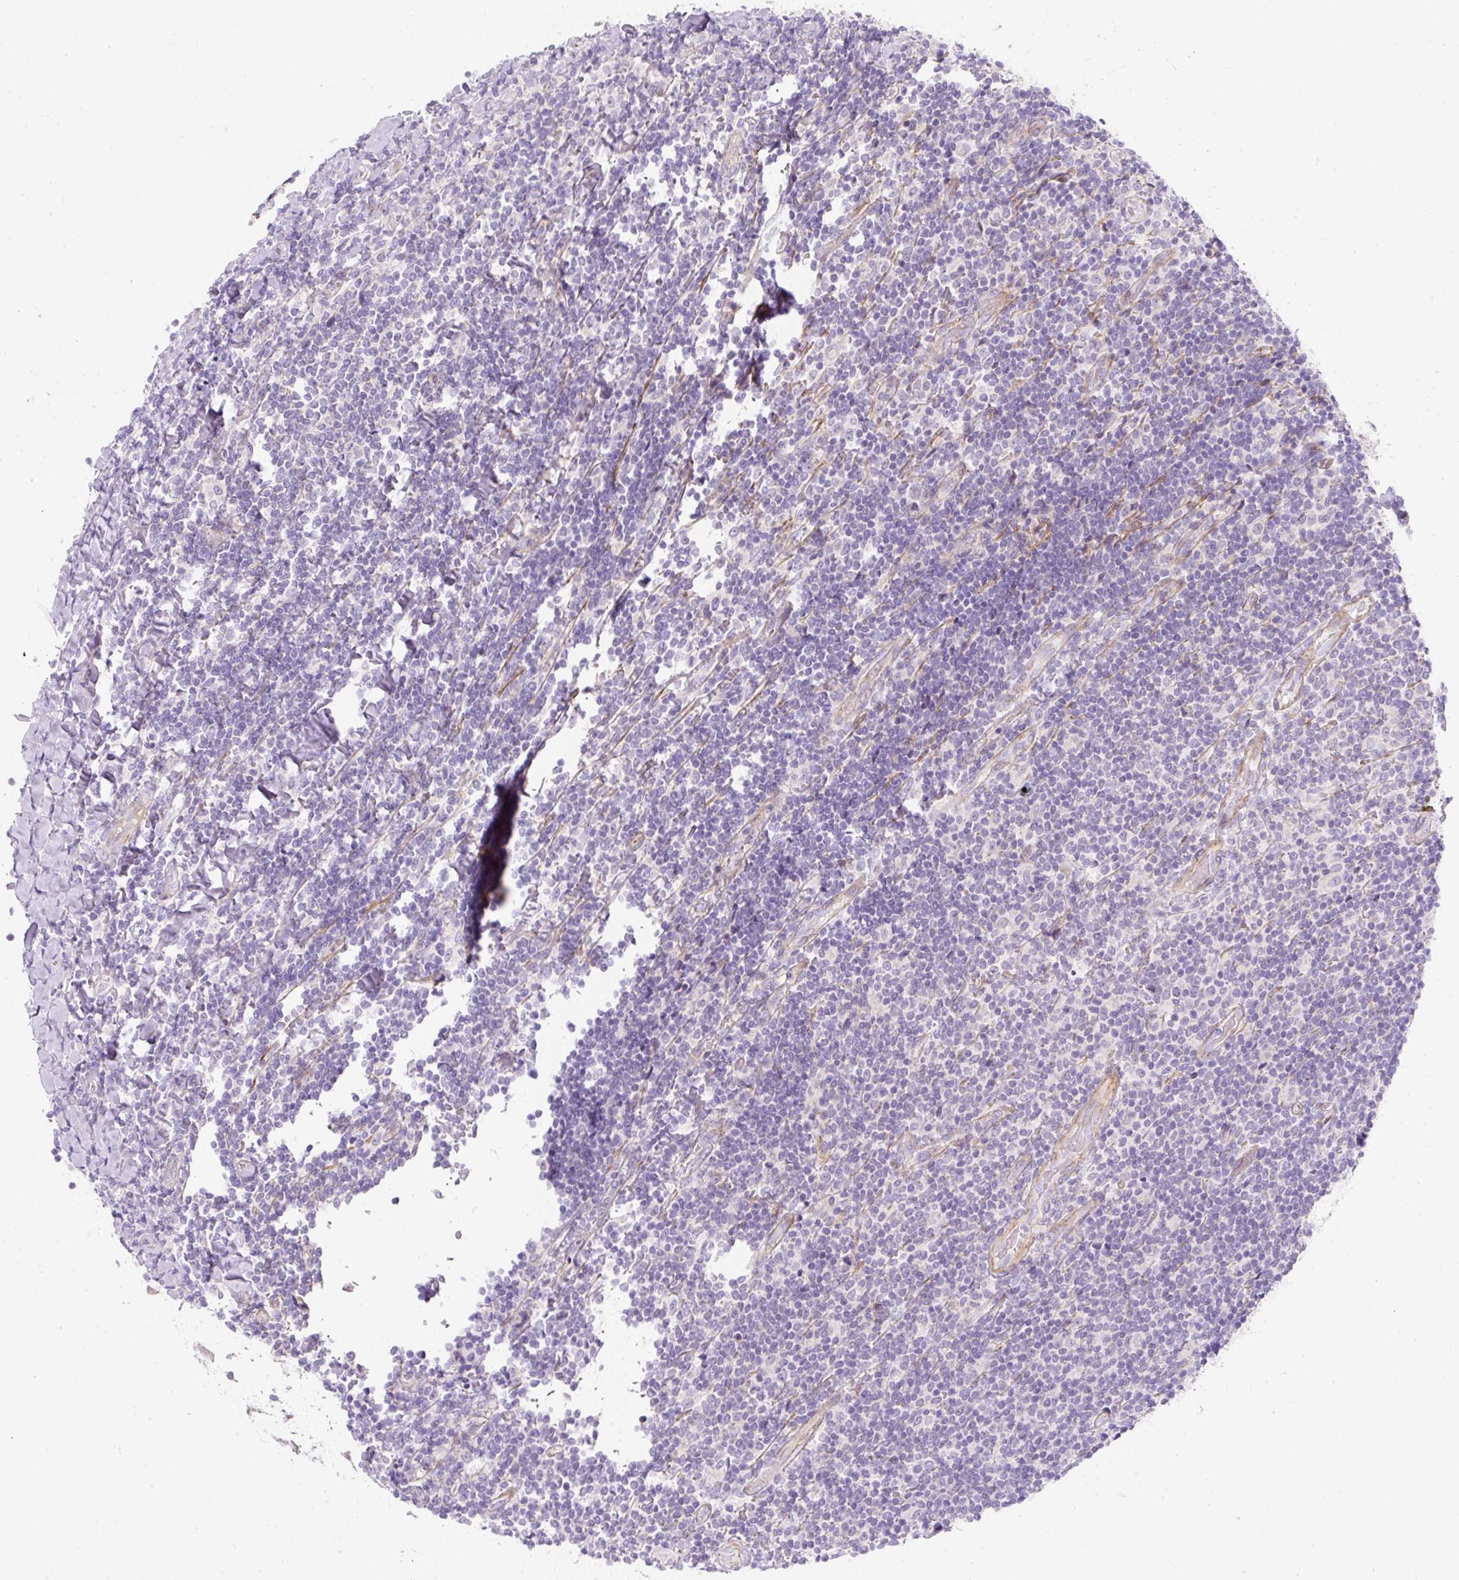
{"staining": {"intensity": "negative", "quantity": "none", "location": "none"}, "tissue": "lymphoma", "cell_type": "Tumor cells", "image_type": "cancer", "snomed": [{"axis": "morphology", "description": "Malignant lymphoma, non-Hodgkin's type, Low grade"}, {"axis": "topography", "description": "Lymph node"}], "caption": "DAB (3,3'-diaminobenzidine) immunohistochemical staining of lymphoma reveals no significant expression in tumor cells.", "gene": "ERAP2", "patient": {"sex": "male", "age": 52}}